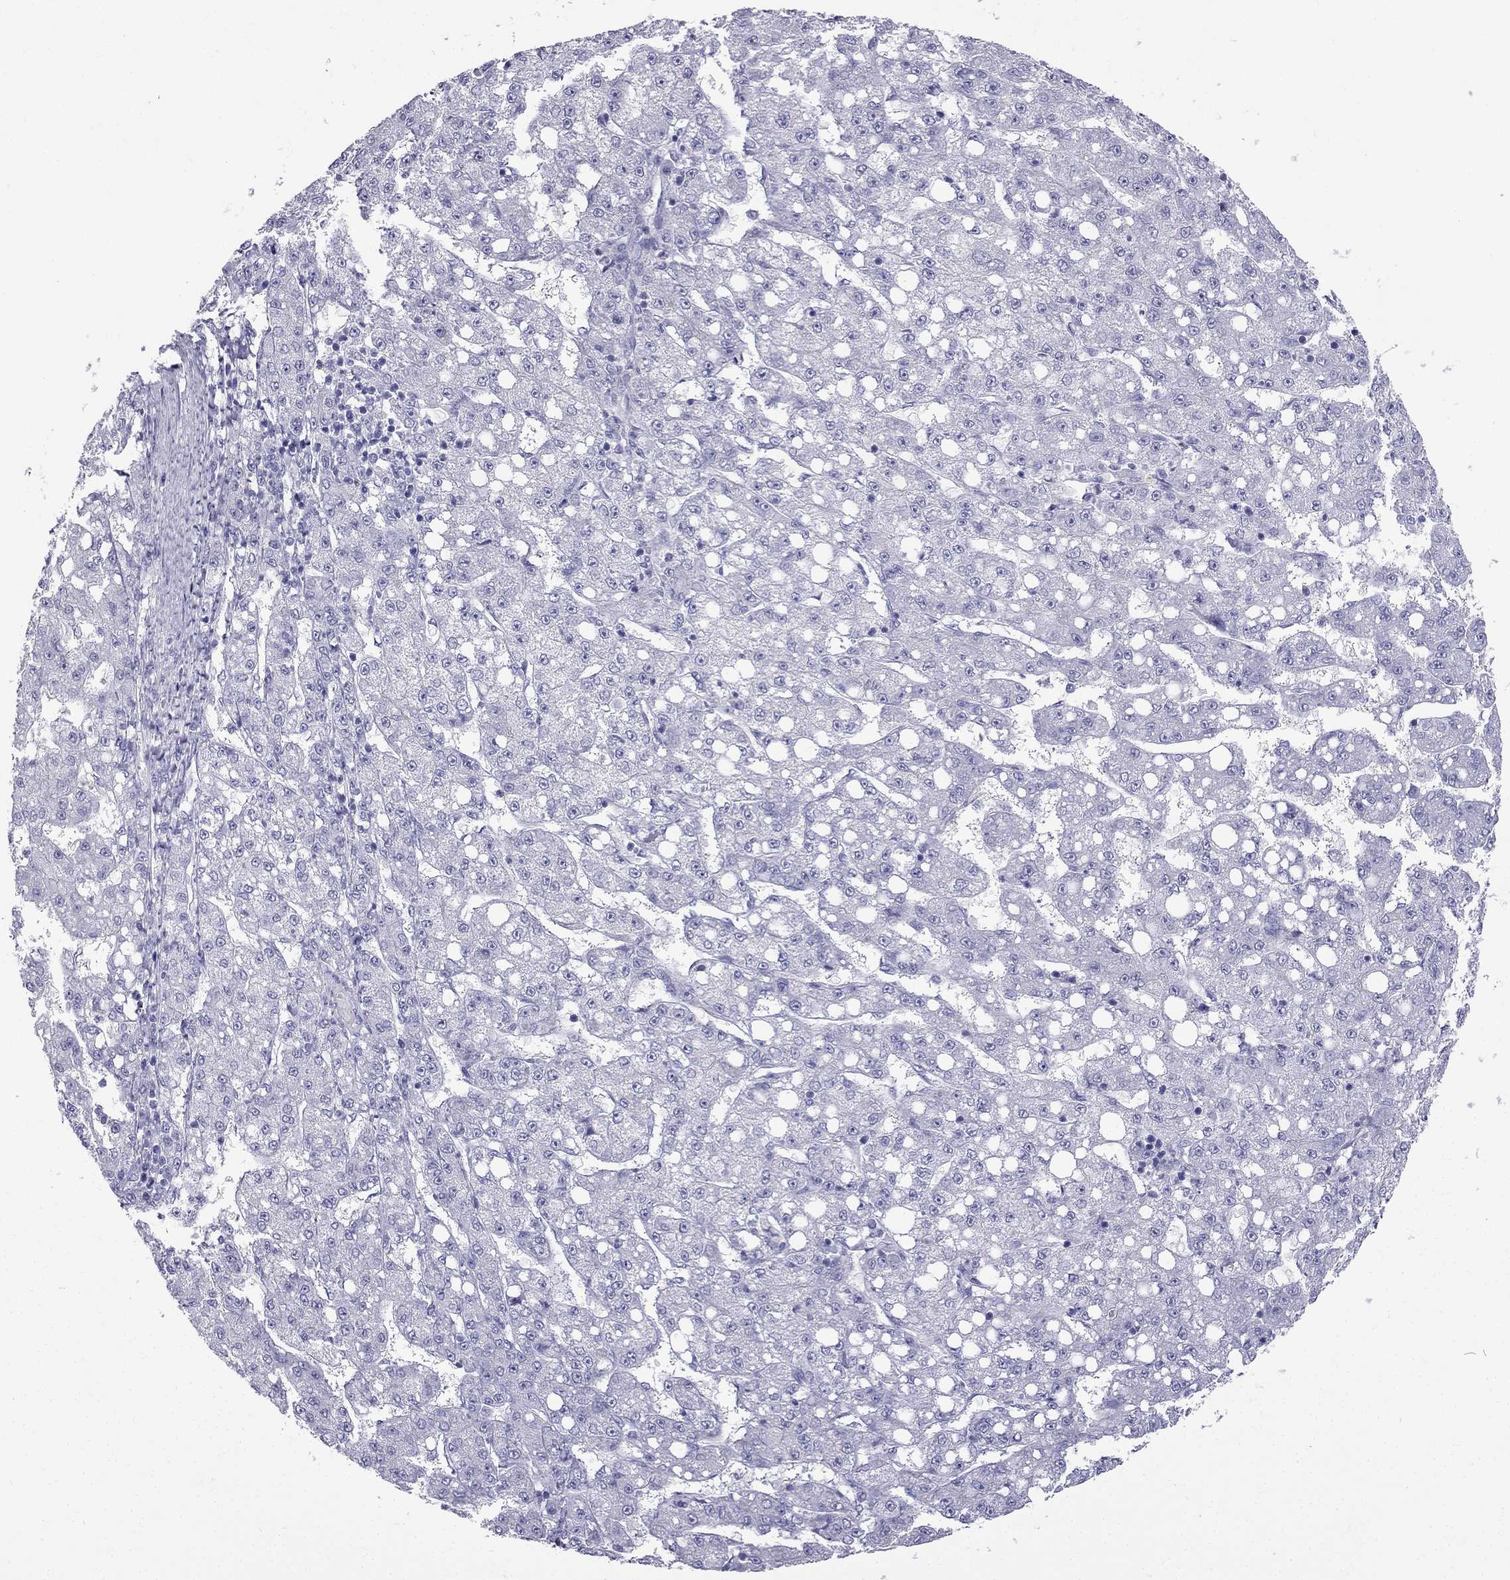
{"staining": {"intensity": "negative", "quantity": "none", "location": "none"}, "tissue": "liver cancer", "cell_type": "Tumor cells", "image_type": "cancer", "snomed": [{"axis": "morphology", "description": "Carcinoma, Hepatocellular, NOS"}, {"axis": "topography", "description": "Liver"}], "caption": "IHC of liver cancer (hepatocellular carcinoma) displays no expression in tumor cells.", "gene": "GJA8", "patient": {"sex": "female", "age": 65}}